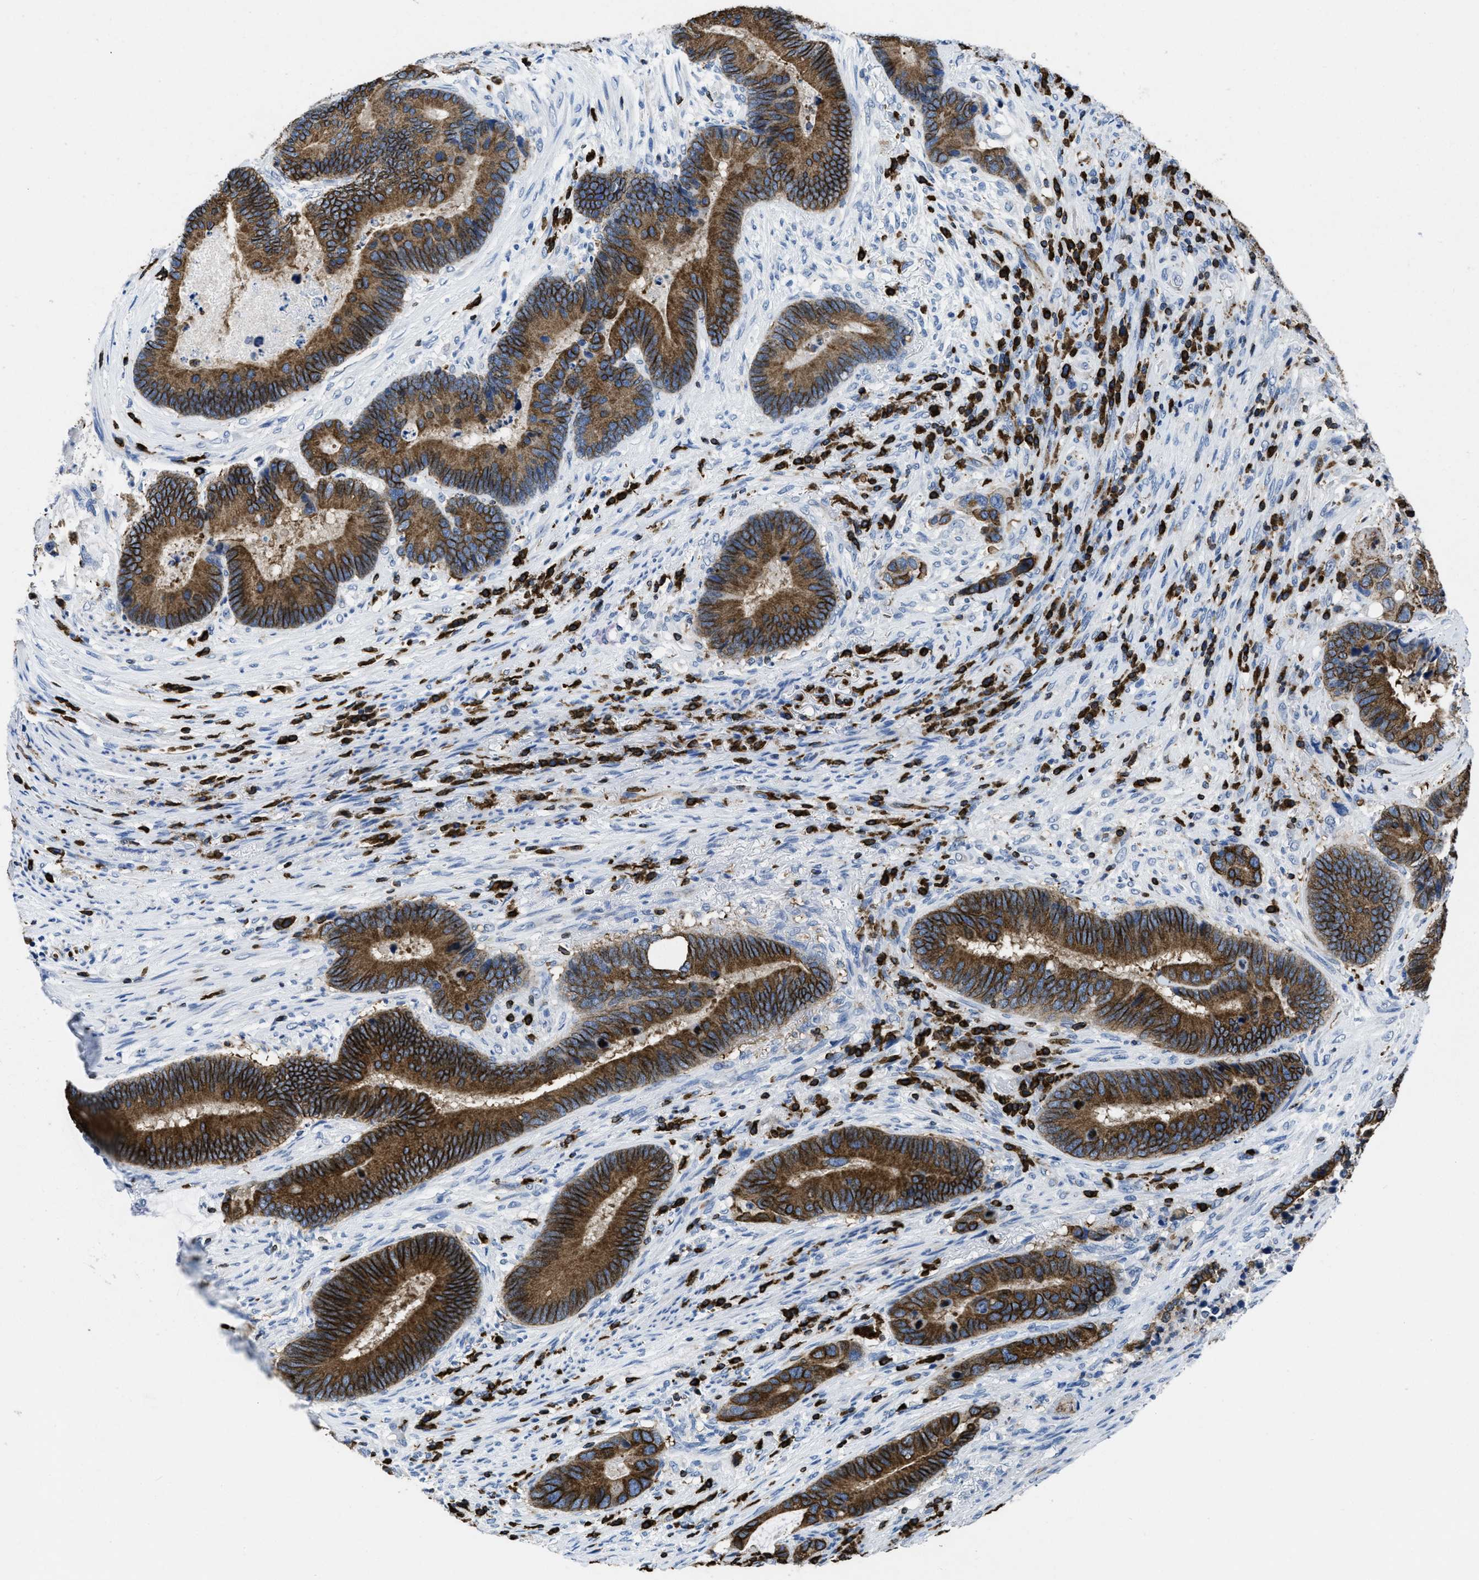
{"staining": {"intensity": "strong", "quantity": "25%-75%", "location": "cytoplasmic/membranous"}, "tissue": "colorectal cancer", "cell_type": "Tumor cells", "image_type": "cancer", "snomed": [{"axis": "morphology", "description": "Adenocarcinoma, NOS"}, {"axis": "topography", "description": "Rectum"}], "caption": "This is an image of IHC staining of adenocarcinoma (colorectal), which shows strong expression in the cytoplasmic/membranous of tumor cells.", "gene": "ITGA3", "patient": {"sex": "female", "age": 89}}